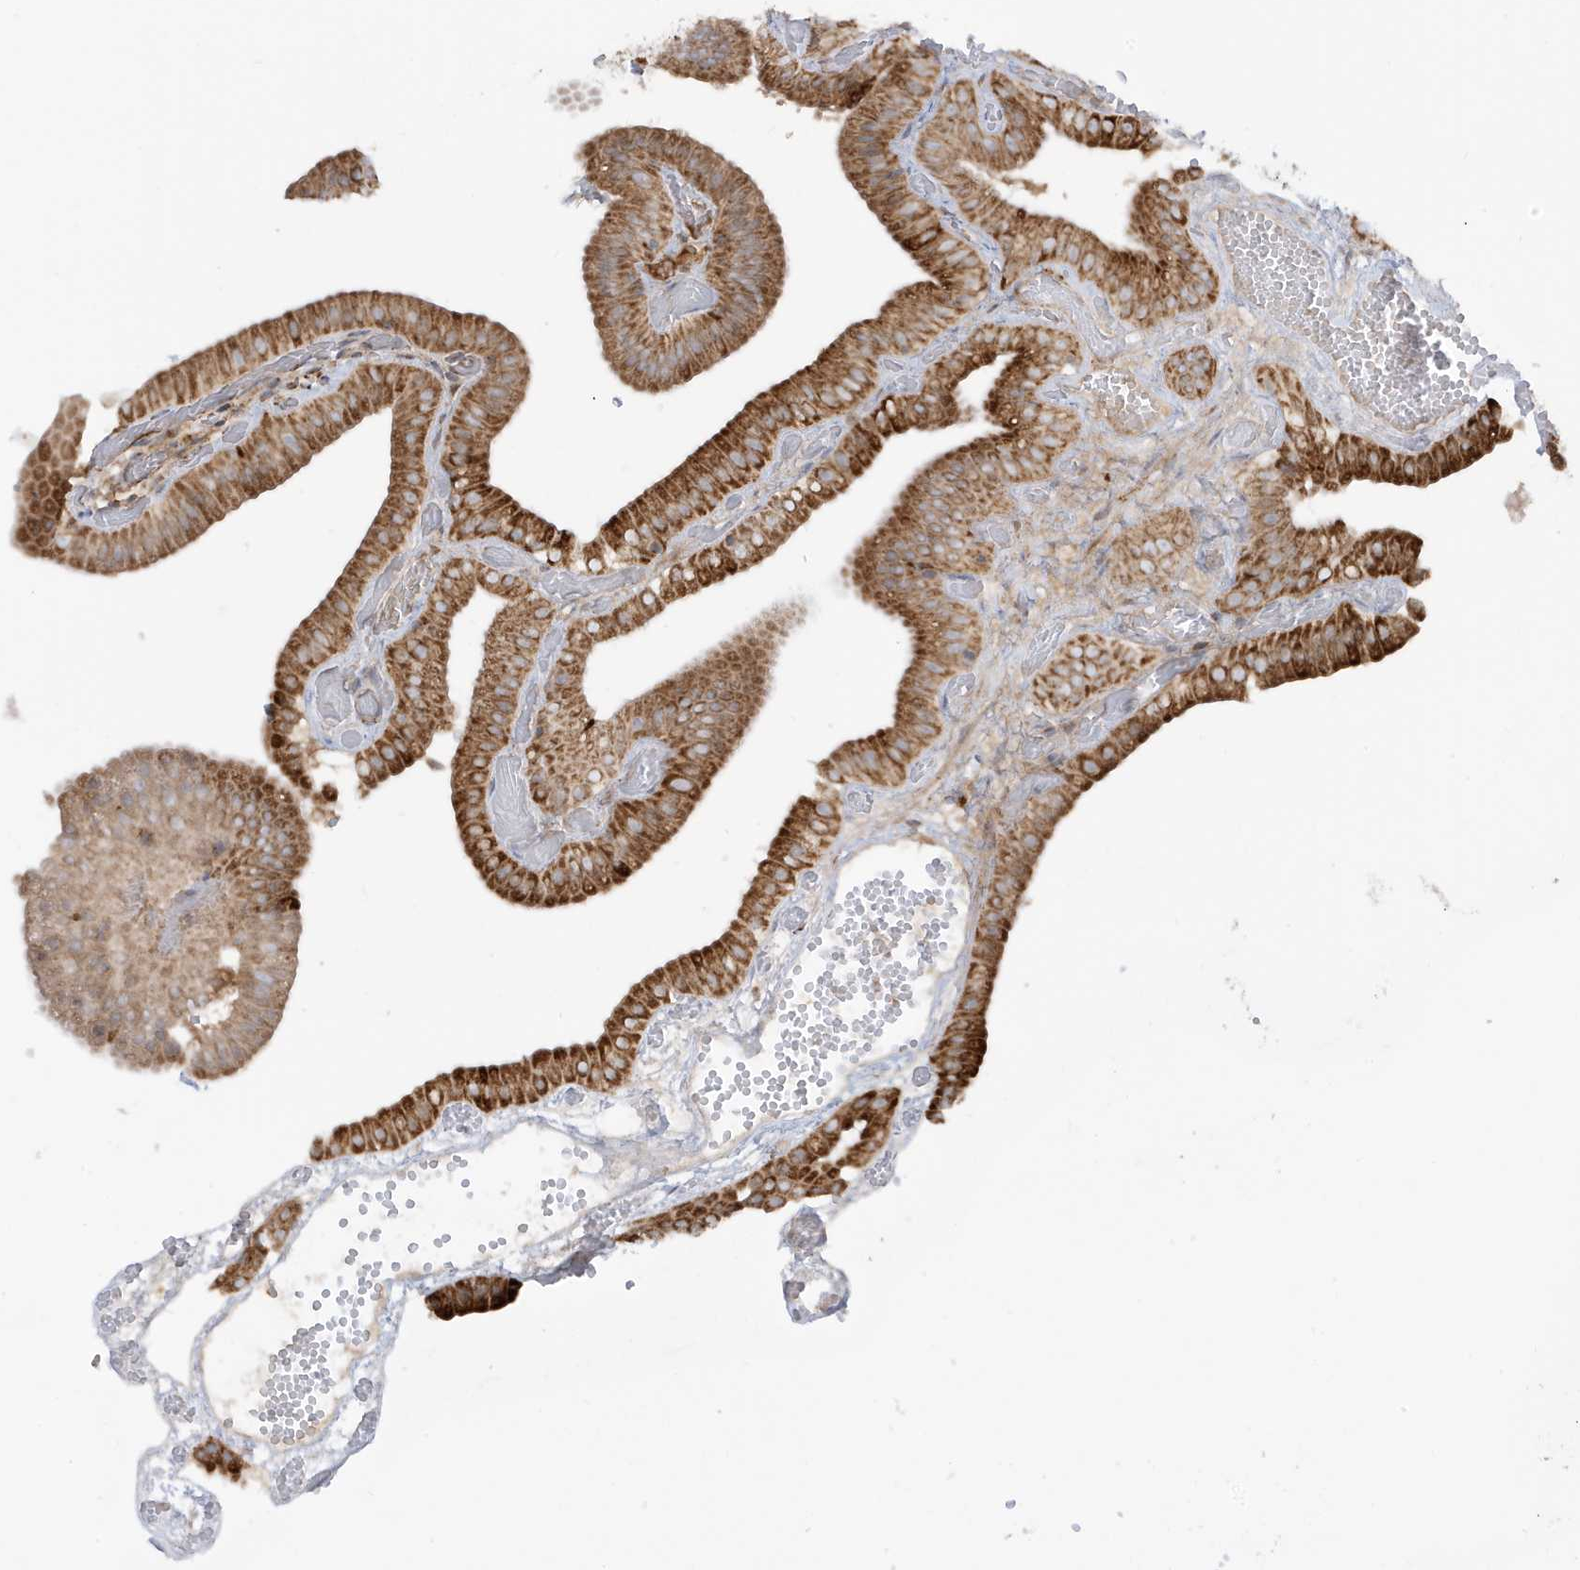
{"staining": {"intensity": "moderate", "quantity": ">75%", "location": "cytoplasmic/membranous"}, "tissue": "gallbladder", "cell_type": "Glandular cells", "image_type": "normal", "snomed": [{"axis": "morphology", "description": "Normal tissue, NOS"}, {"axis": "topography", "description": "Gallbladder"}], "caption": "IHC image of normal human gallbladder stained for a protein (brown), which shows medium levels of moderate cytoplasmic/membranous expression in approximately >75% of glandular cells.", "gene": "IFT57", "patient": {"sex": "female", "age": 64}}